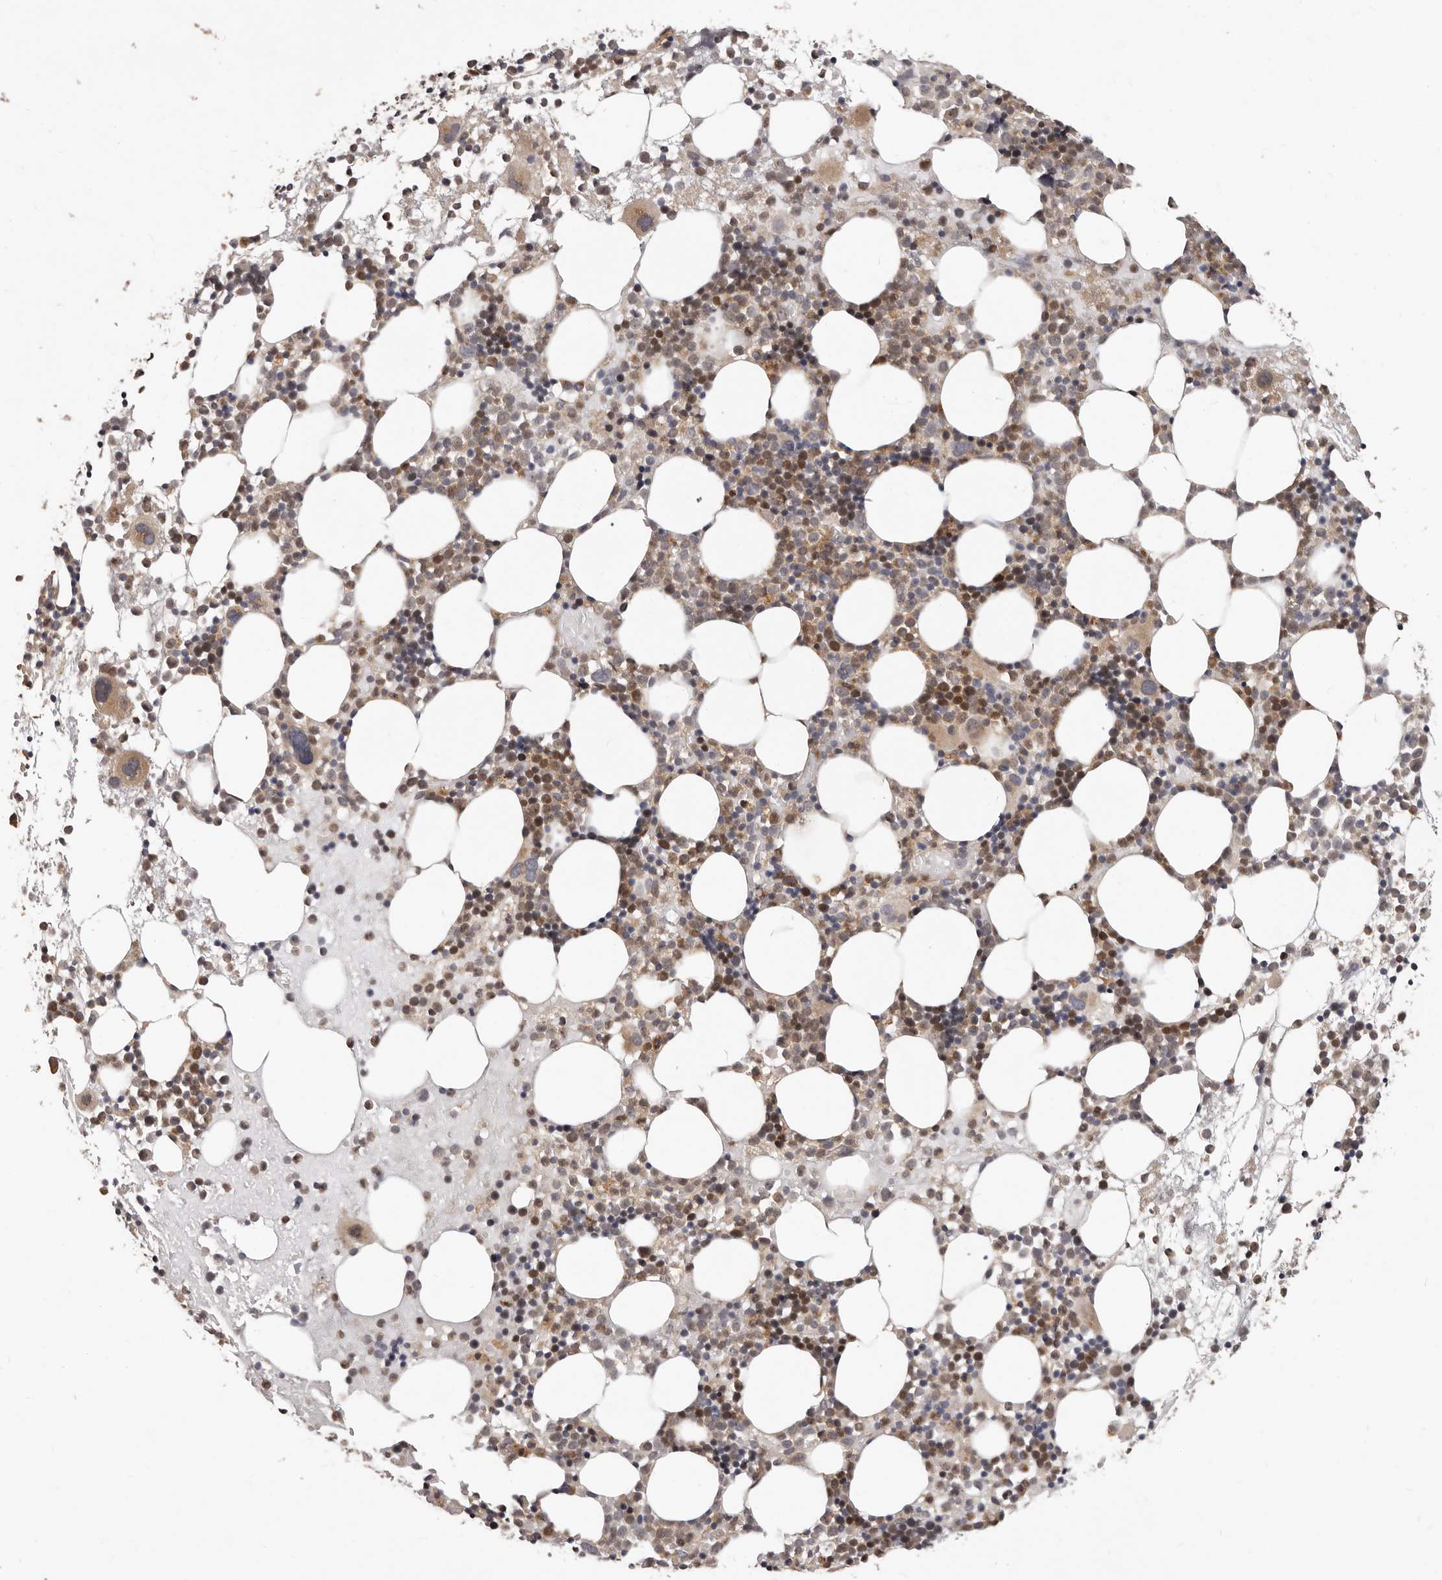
{"staining": {"intensity": "moderate", "quantity": "25%-75%", "location": "cytoplasmic/membranous"}, "tissue": "bone marrow", "cell_type": "Hematopoietic cells", "image_type": "normal", "snomed": [{"axis": "morphology", "description": "Normal tissue, NOS"}, {"axis": "topography", "description": "Bone marrow"}], "caption": "Brown immunohistochemical staining in benign human bone marrow shows moderate cytoplasmic/membranous staining in approximately 25%-75% of hematopoietic cells.", "gene": "RNF187", "patient": {"sex": "female", "age": 57}}